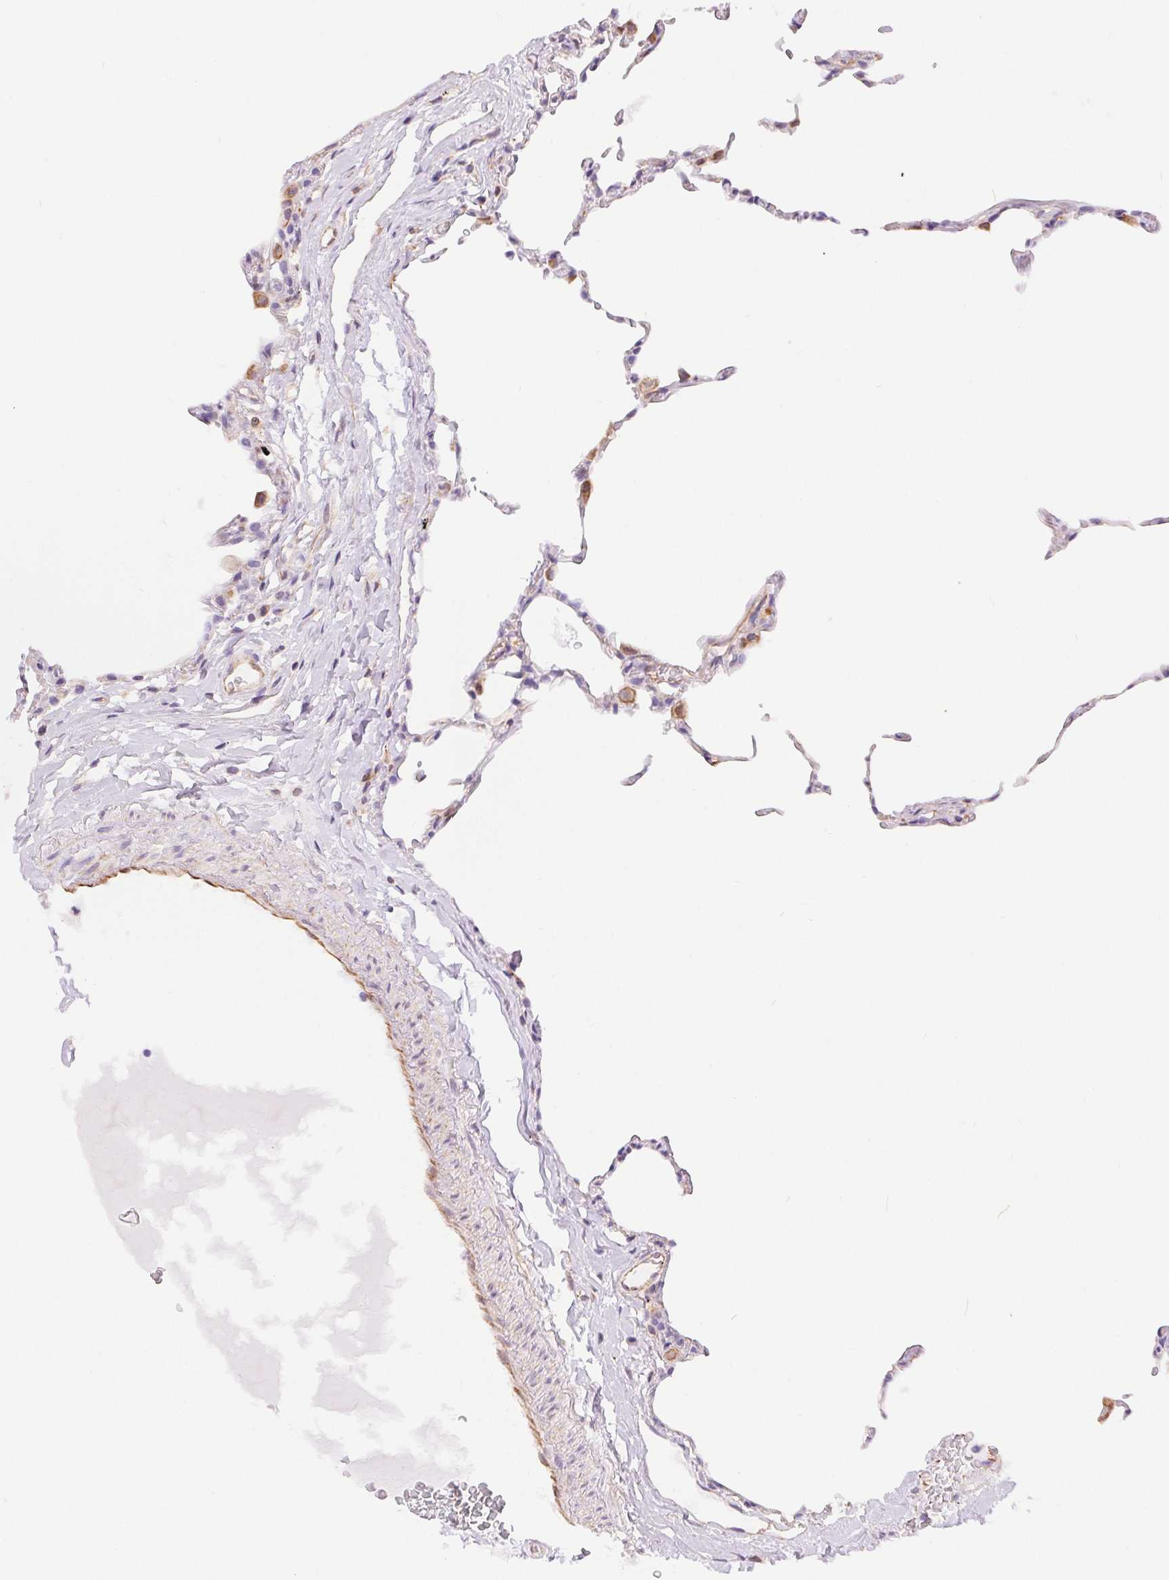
{"staining": {"intensity": "negative", "quantity": "none", "location": "none"}, "tissue": "lung", "cell_type": "Alveolar cells", "image_type": "normal", "snomed": [{"axis": "morphology", "description": "Normal tissue, NOS"}, {"axis": "topography", "description": "Lung"}], "caption": "IHC histopathology image of normal lung: lung stained with DAB shows no significant protein staining in alveolar cells. (DAB immunohistochemistry, high magnification).", "gene": "GFAP", "patient": {"sex": "female", "age": 57}}